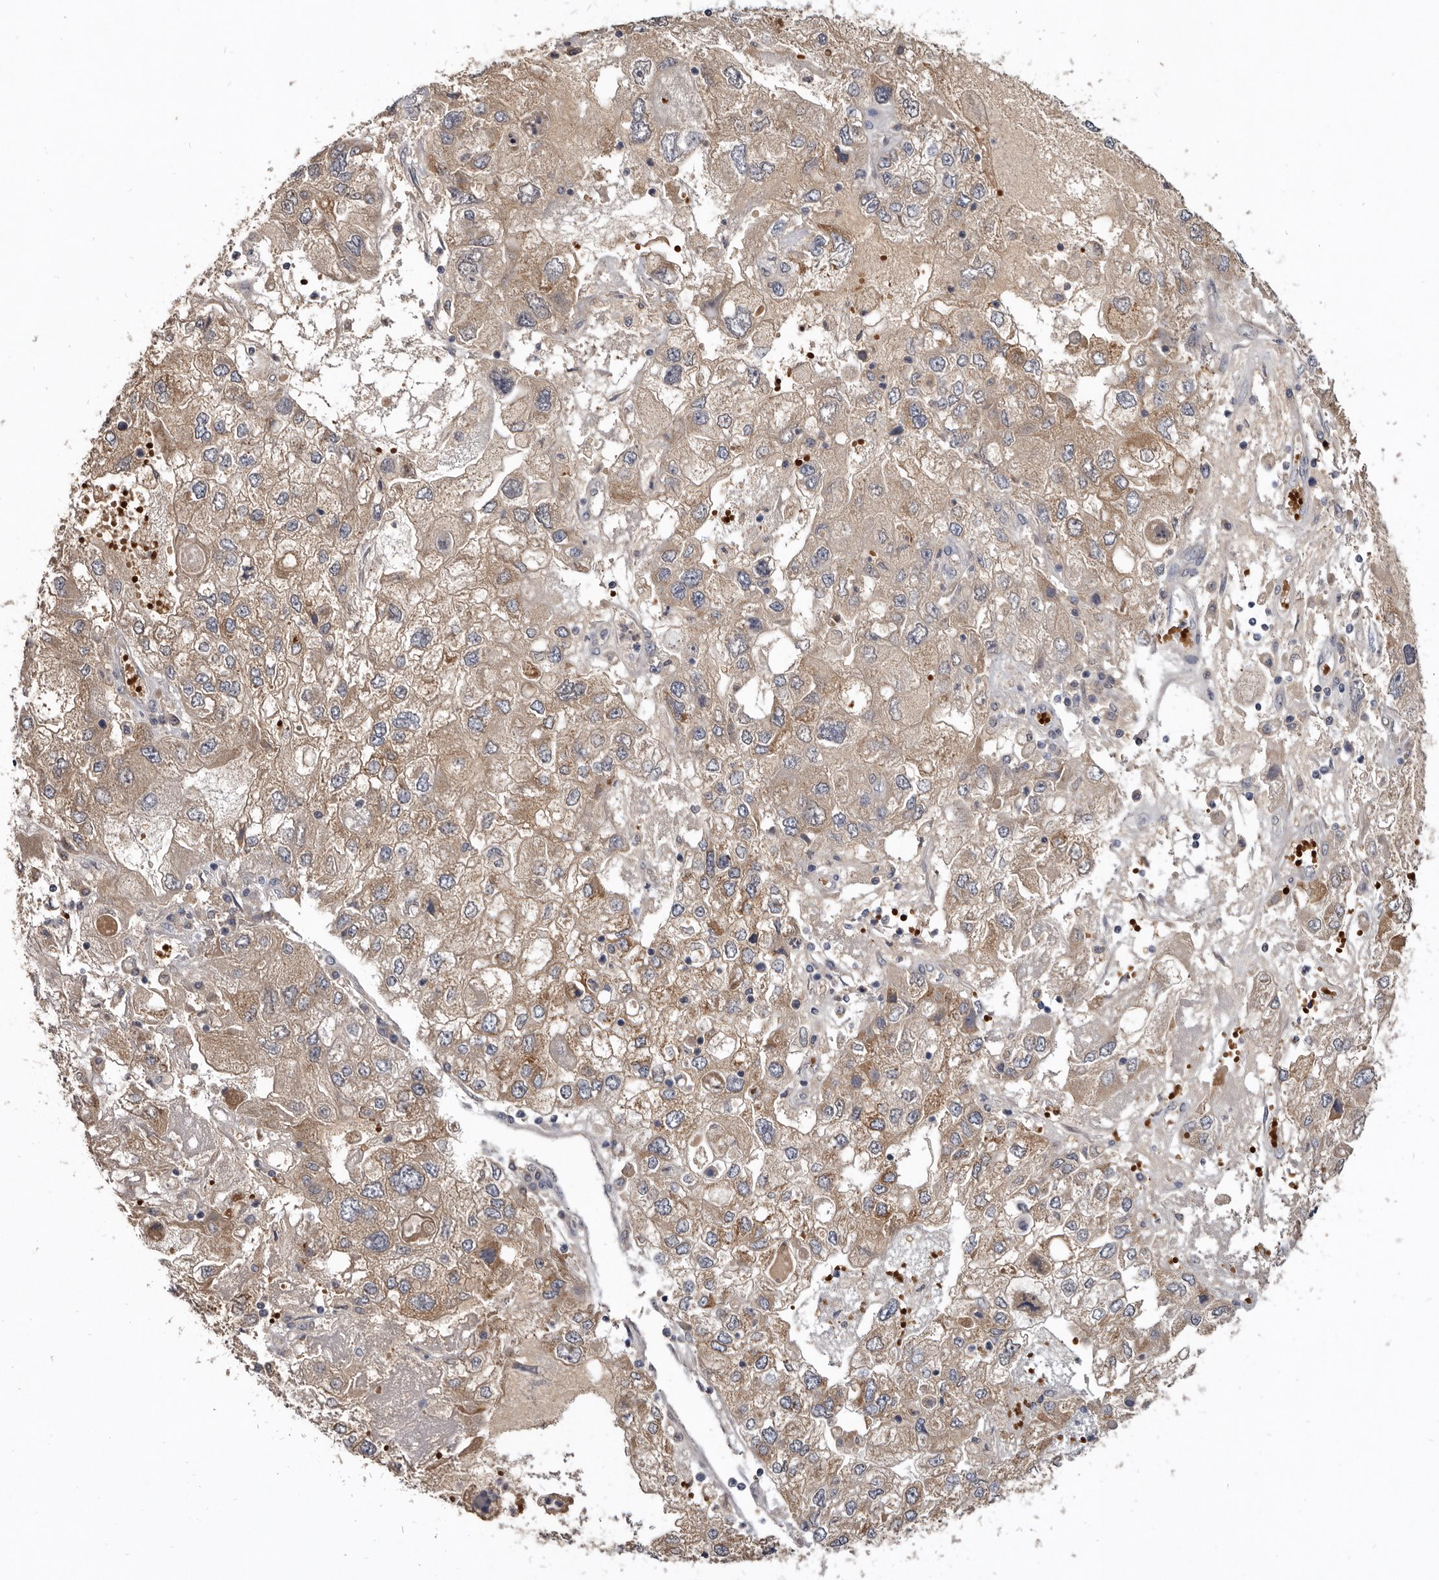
{"staining": {"intensity": "moderate", "quantity": "25%-75%", "location": "cytoplasmic/membranous"}, "tissue": "endometrial cancer", "cell_type": "Tumor cells", "image_type": "cancer", "snomed": [{"axis": "morphology", "description": "Adenocarcinoma, NOS"}, {"axis": "topography", "description": "Endometrium"}], "caption": "Immunohistochemistry (DAB) staining of endometrial cancer (adenocarcinoma) demonstrates moderate cytoplasmic/membranous protein expression in approximately 25%-75% of tumor cells. Nuclei are stained in blue.", "gene": "NENF", "patient": {"sex": "female", "age": 49}}